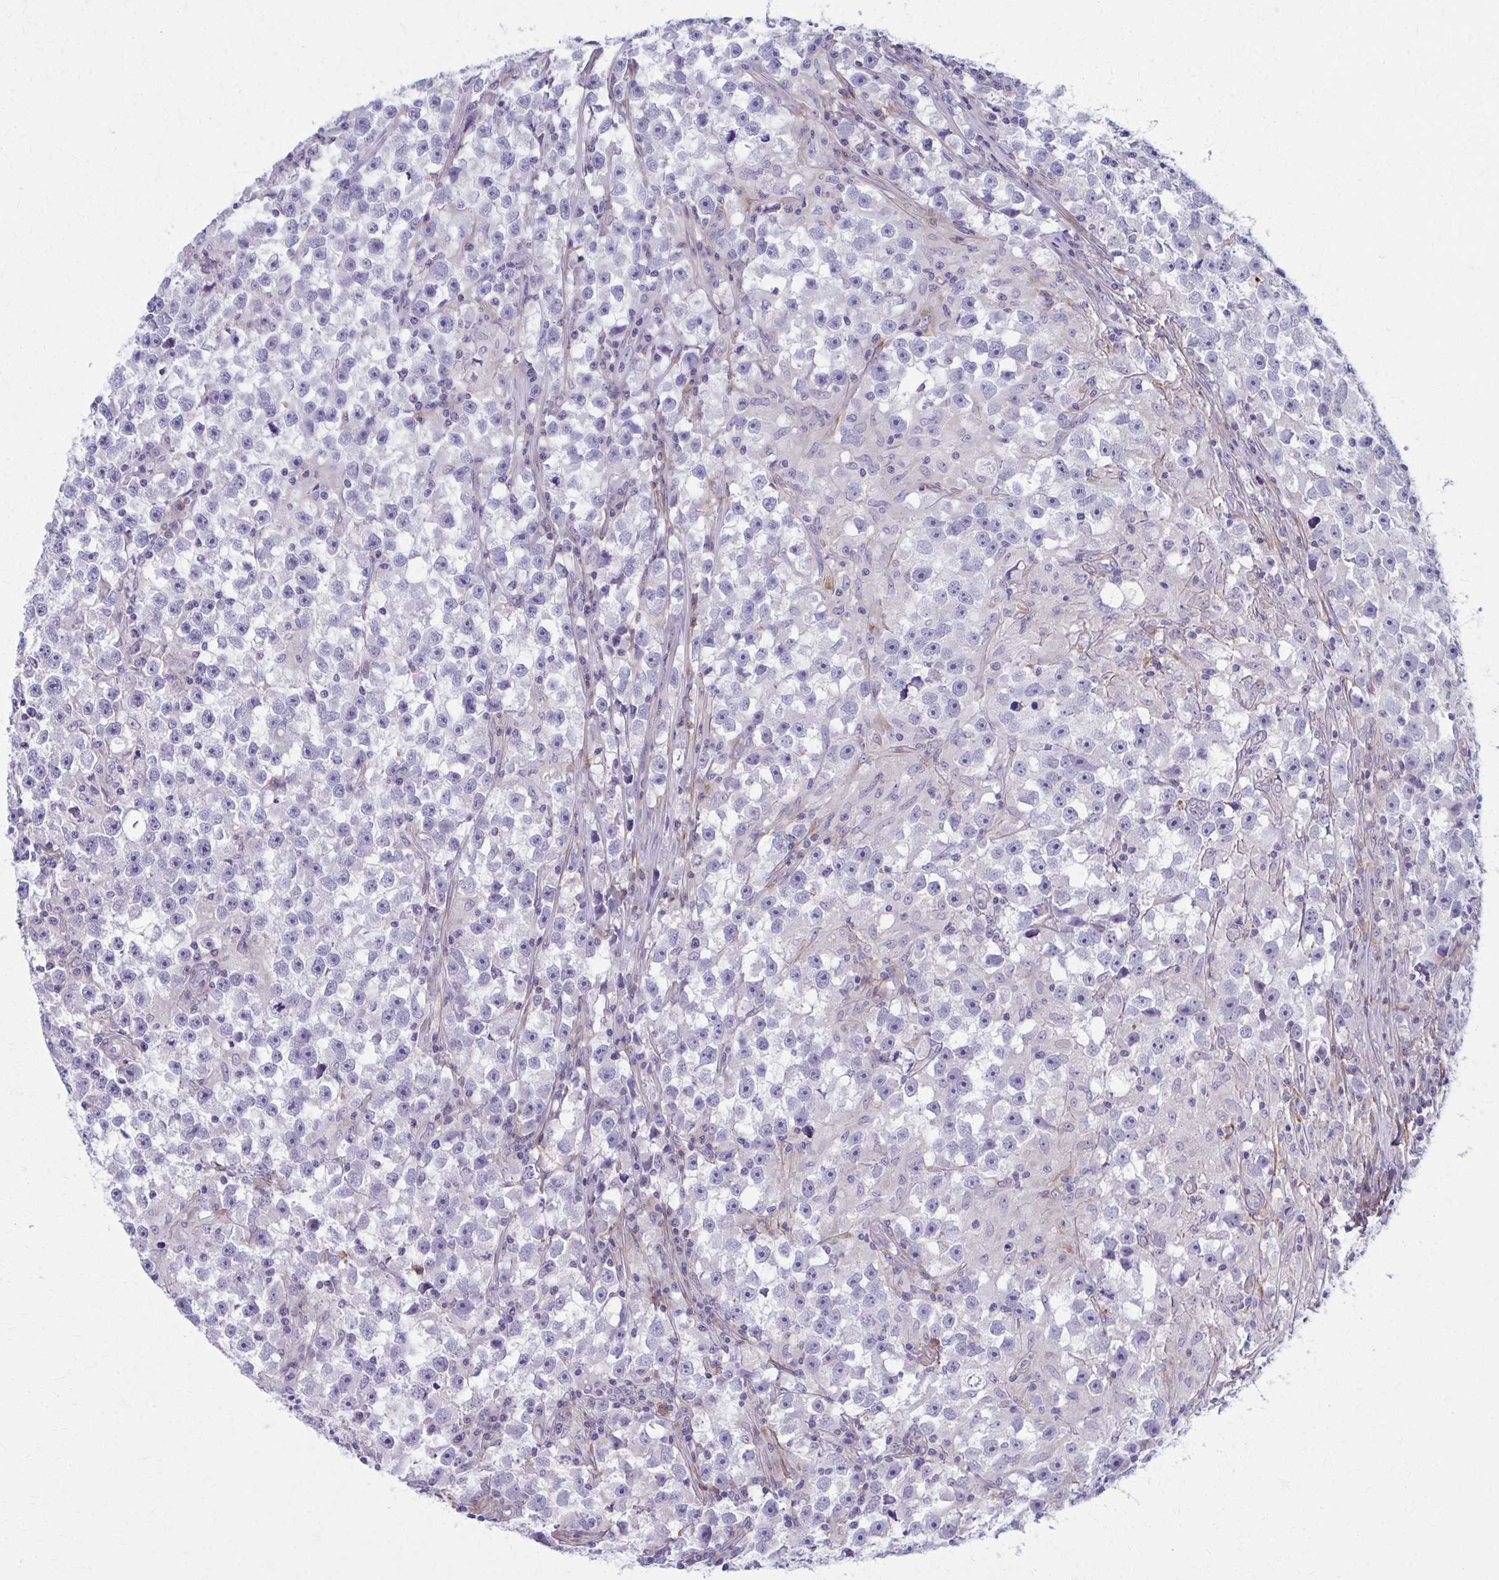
{"staining": {"intensity": "negative", "quantity": "none", "location": "none"}, "tissue": "testis cancer", "cell_type": "Tumor cells", "image_type": "cancer", "snomed": [{"axis": "morphology", "description": "Seminoma, NOS"}, {"axis": "topography", "description": "Testis"}], "caption": "A histopathology image of seminoma (testis) stained for a protein exhibits no brown staining in tumor cells.", "gene": "SPATS2L", "patient": {"sex": "male", "age": 33}}